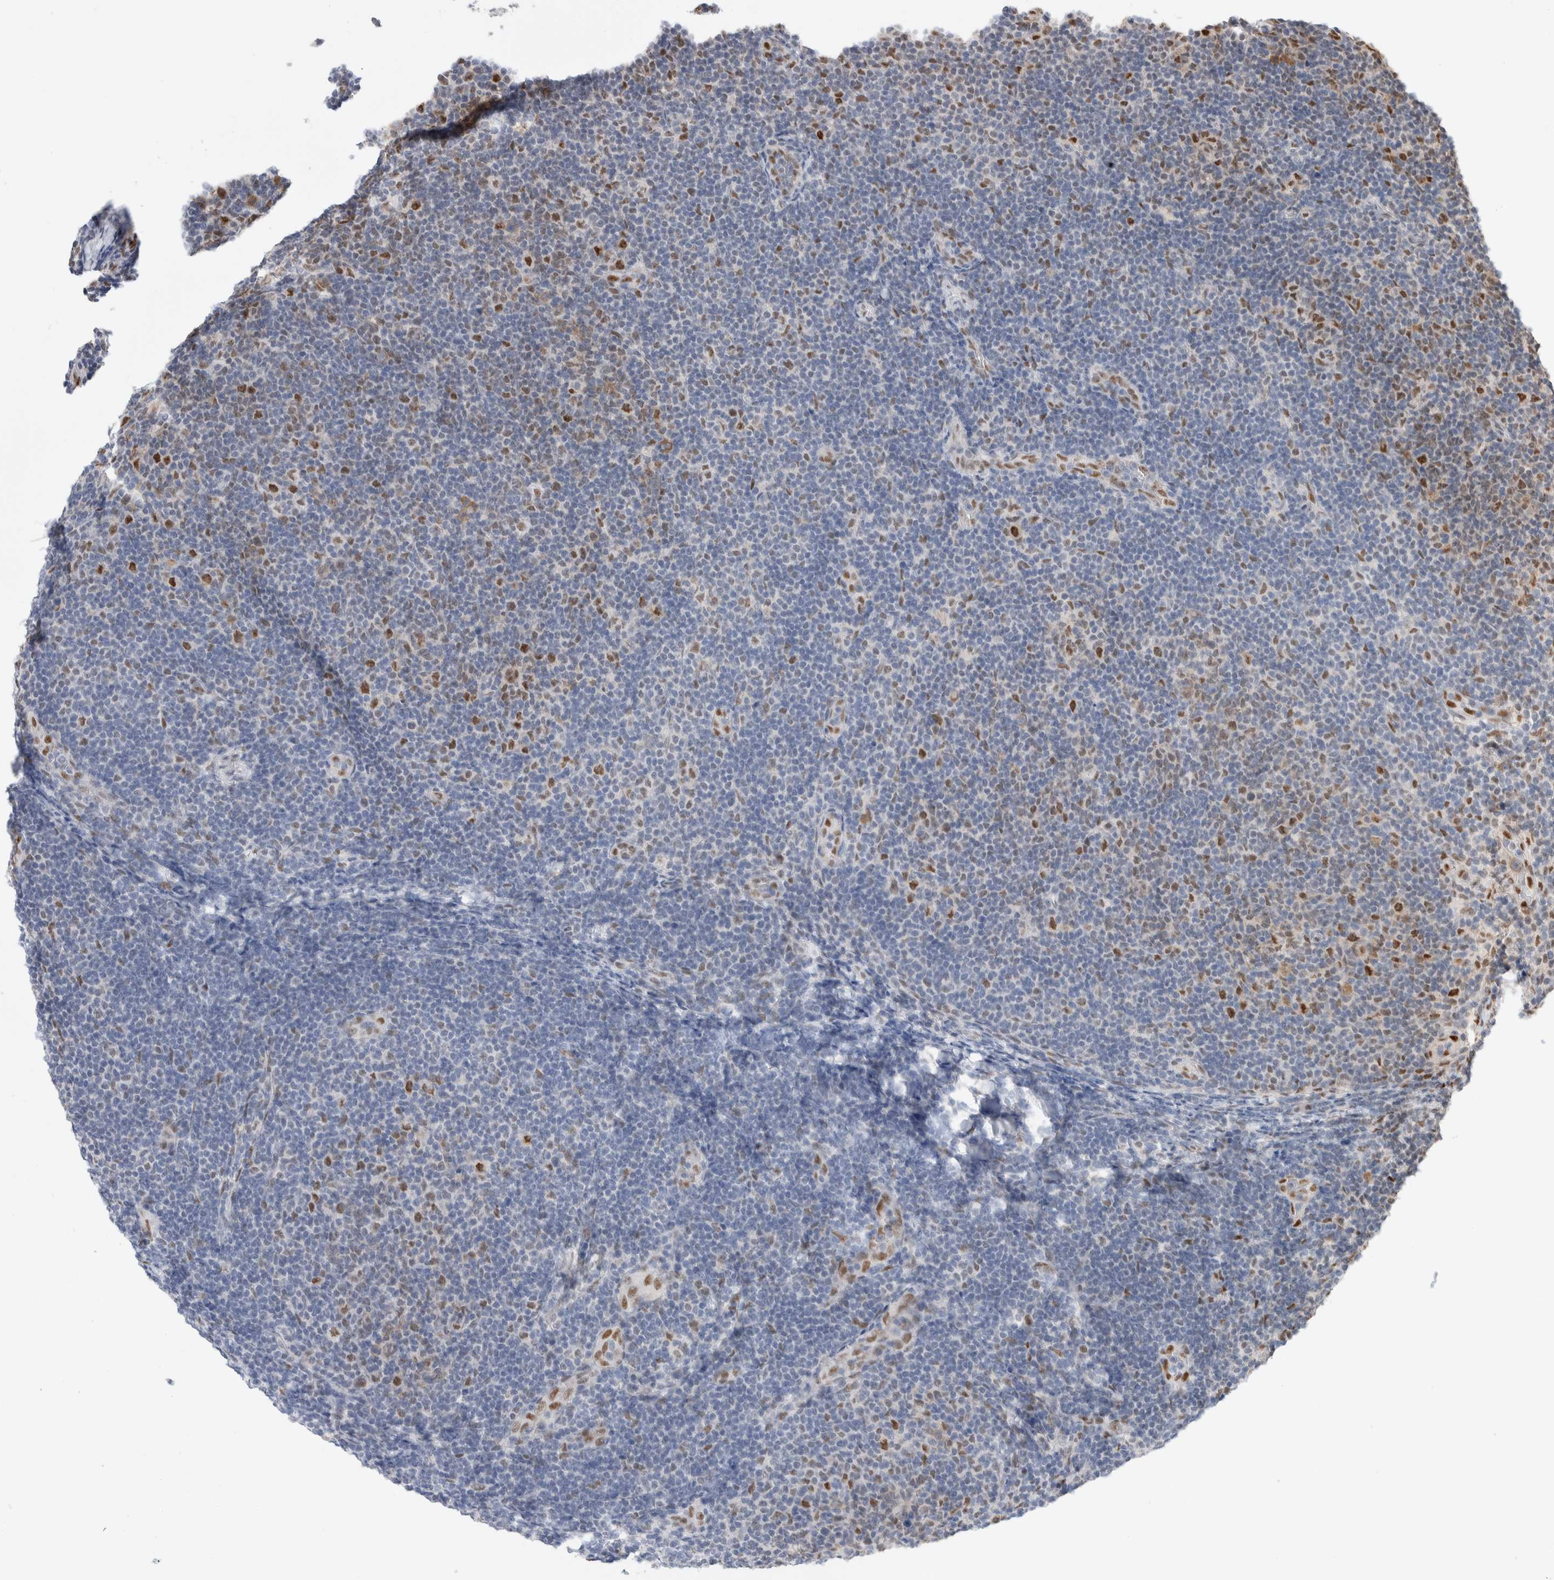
{"staining": {"intensity": "moderate", "quantity": "<25%", "location": "nuclear"}, "tissue": "lymphoma", "cell_type": "Tumor cells", "image_type": "cancer", "snomed": [{"axis": "morphology", "description": "Malignant lymphoma, non-Hodgkin's type, Low grade"}, {"axis": "topography", "description": "Lymph node"}], "caption": "IHC staining of lymphoma, which demonstrates low levels of moderate nuclear positivity in approximately <25% of tumor cells indicating moderate nuclear protein positivity. The staining was performed using DAB (brown) for protein detection and nuclei were counterstained in hematoxylin (blue).", "gene": "PRMT1", "patient": {"sex": "male", "age": 83}}